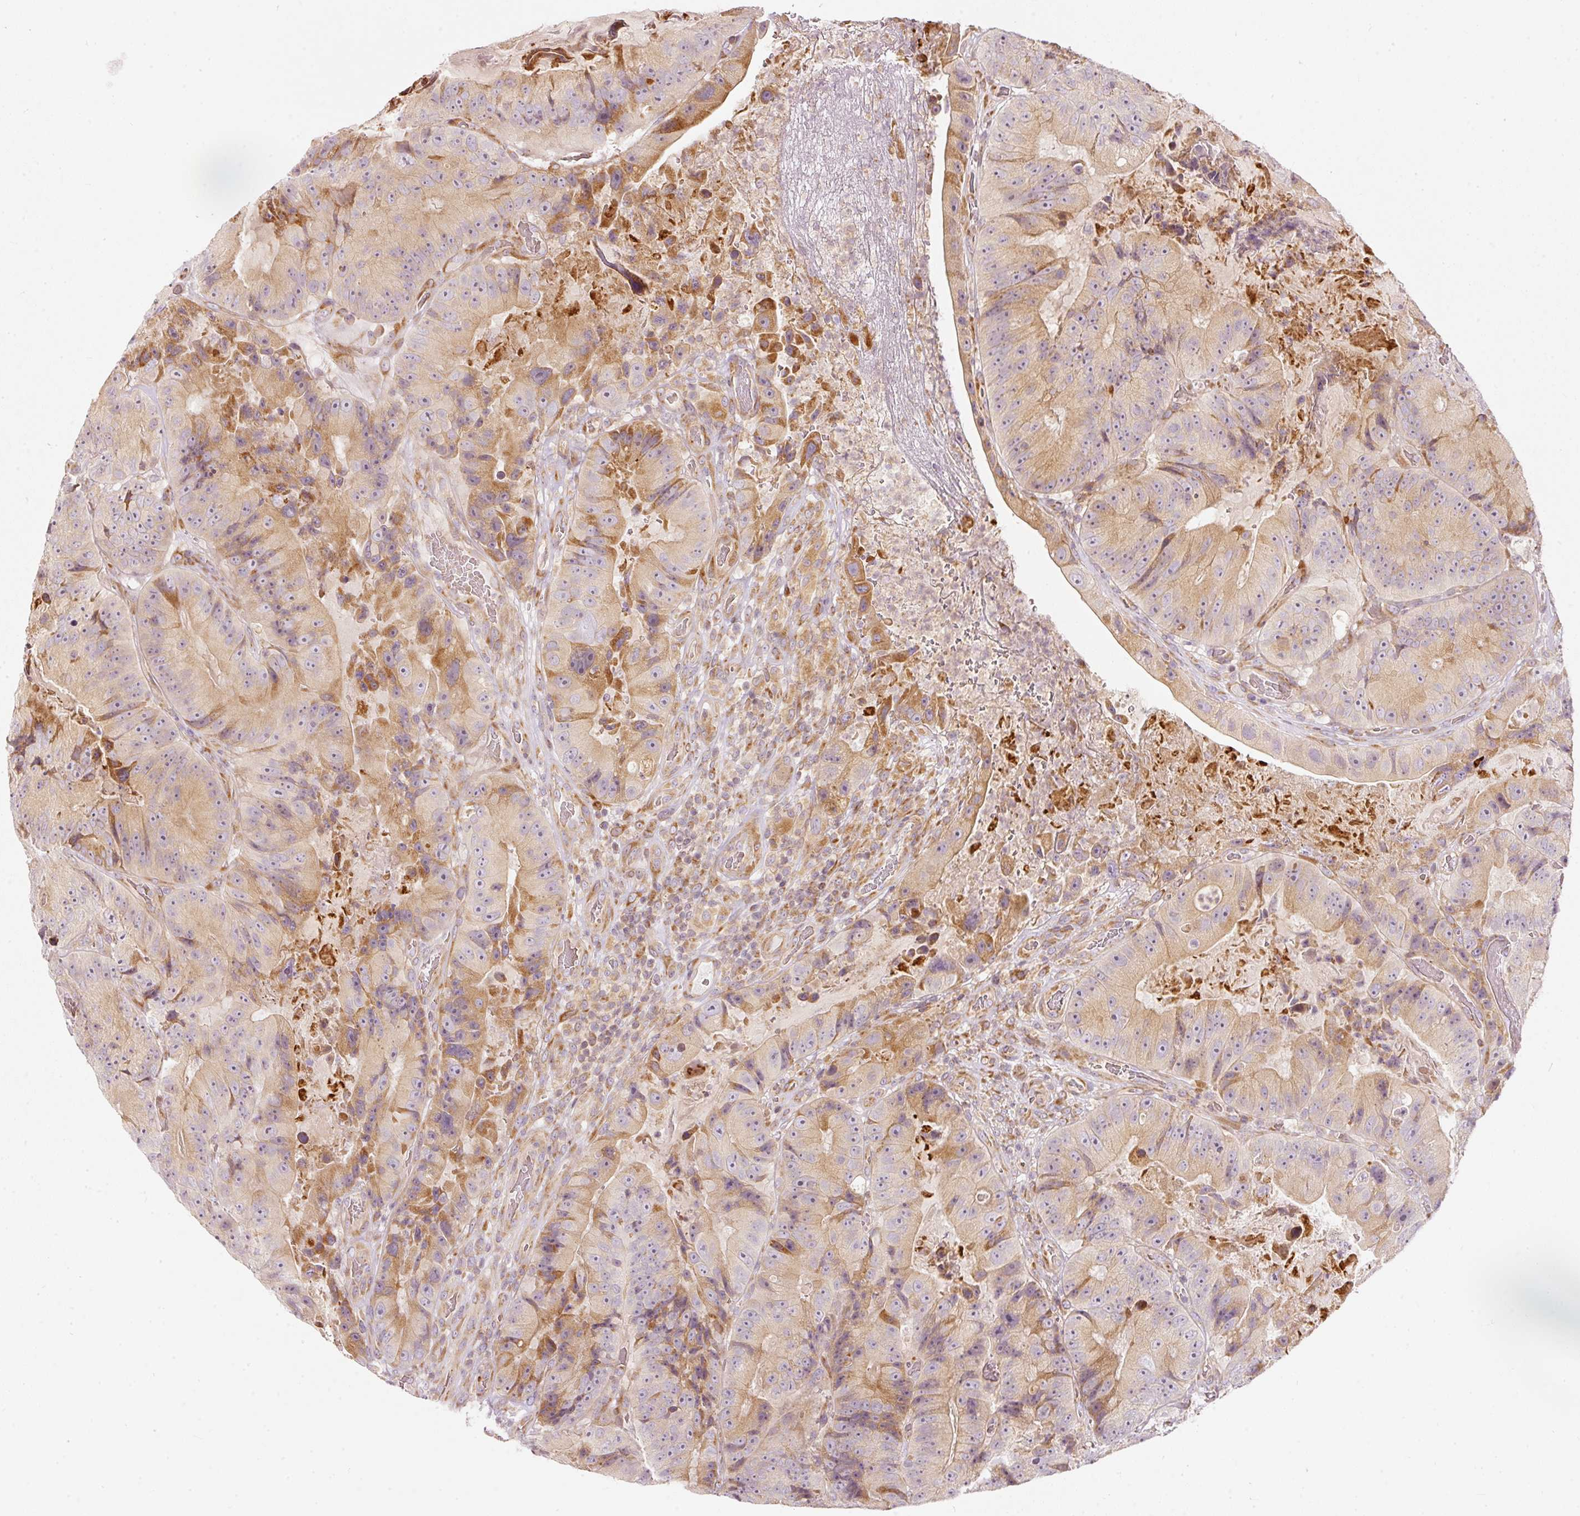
{"staining": {"intensity": "moderate", "quantity": "25%-75%", "location": "cytoplasmic/membranous"}, "tissue": "colorectal cancer", "cell_type": "Tumor cells", "image_type": "cancer", "snomed": [{"axis": "morphology", "description": "Adenocarcinoma, NOS"}, {"axis": "topography", "description": "Colon"}], "caption": "Immunohistochemistry of colorectal cancer (adenocarcinoma) displays medium levels of moderate cytoplasmic/membranous positivity in about 25%-75% of tumor cells.", "gene": "SNAPC5", "patient": {"sex": "female", "age": 86}}